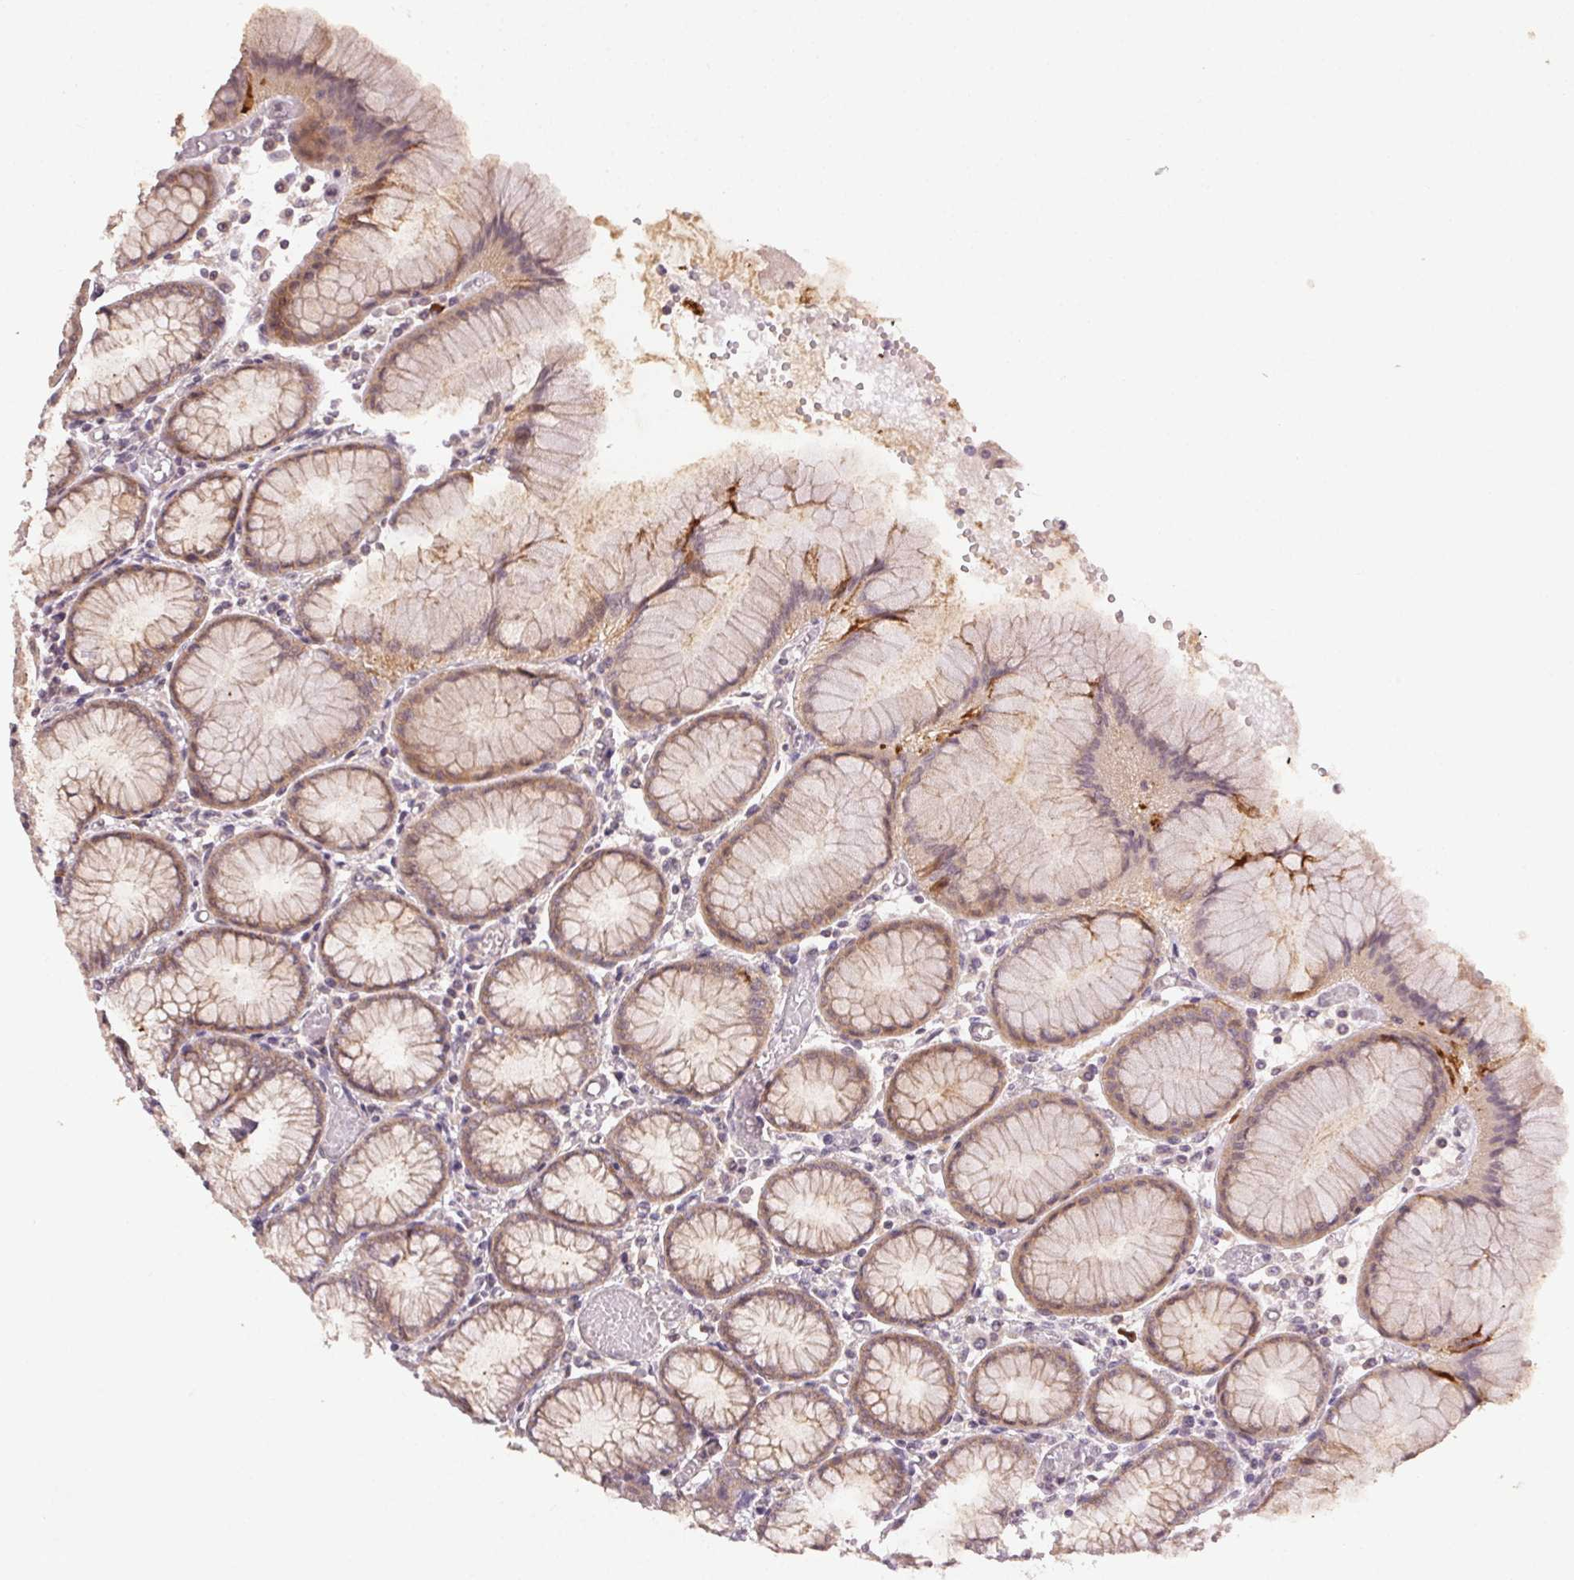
{"staining": {"intensity": "weak", "quantity": "25%-75%", "location": "cytoplasmic/membranous"}, "tissue": "stomach", "cell_type": "Glandular cells", "image_type": "normal", "snomed": [{"axis": "morphology", "description": "Normal tissue, NOS"}, {"axis": "topography", "description": "Stomach"}], "caption": "Weak cytoplasmic/membranous staining is appreciated in approximately 25%-75% of glandular cells in unremarkable stomach. Using DAB (brown) and hematoxylin (blue) stains, captured at high magnification using brightfield microscopy.", "gene": "ATP1B3", "patient": {"sex": "female", "age": 57}}